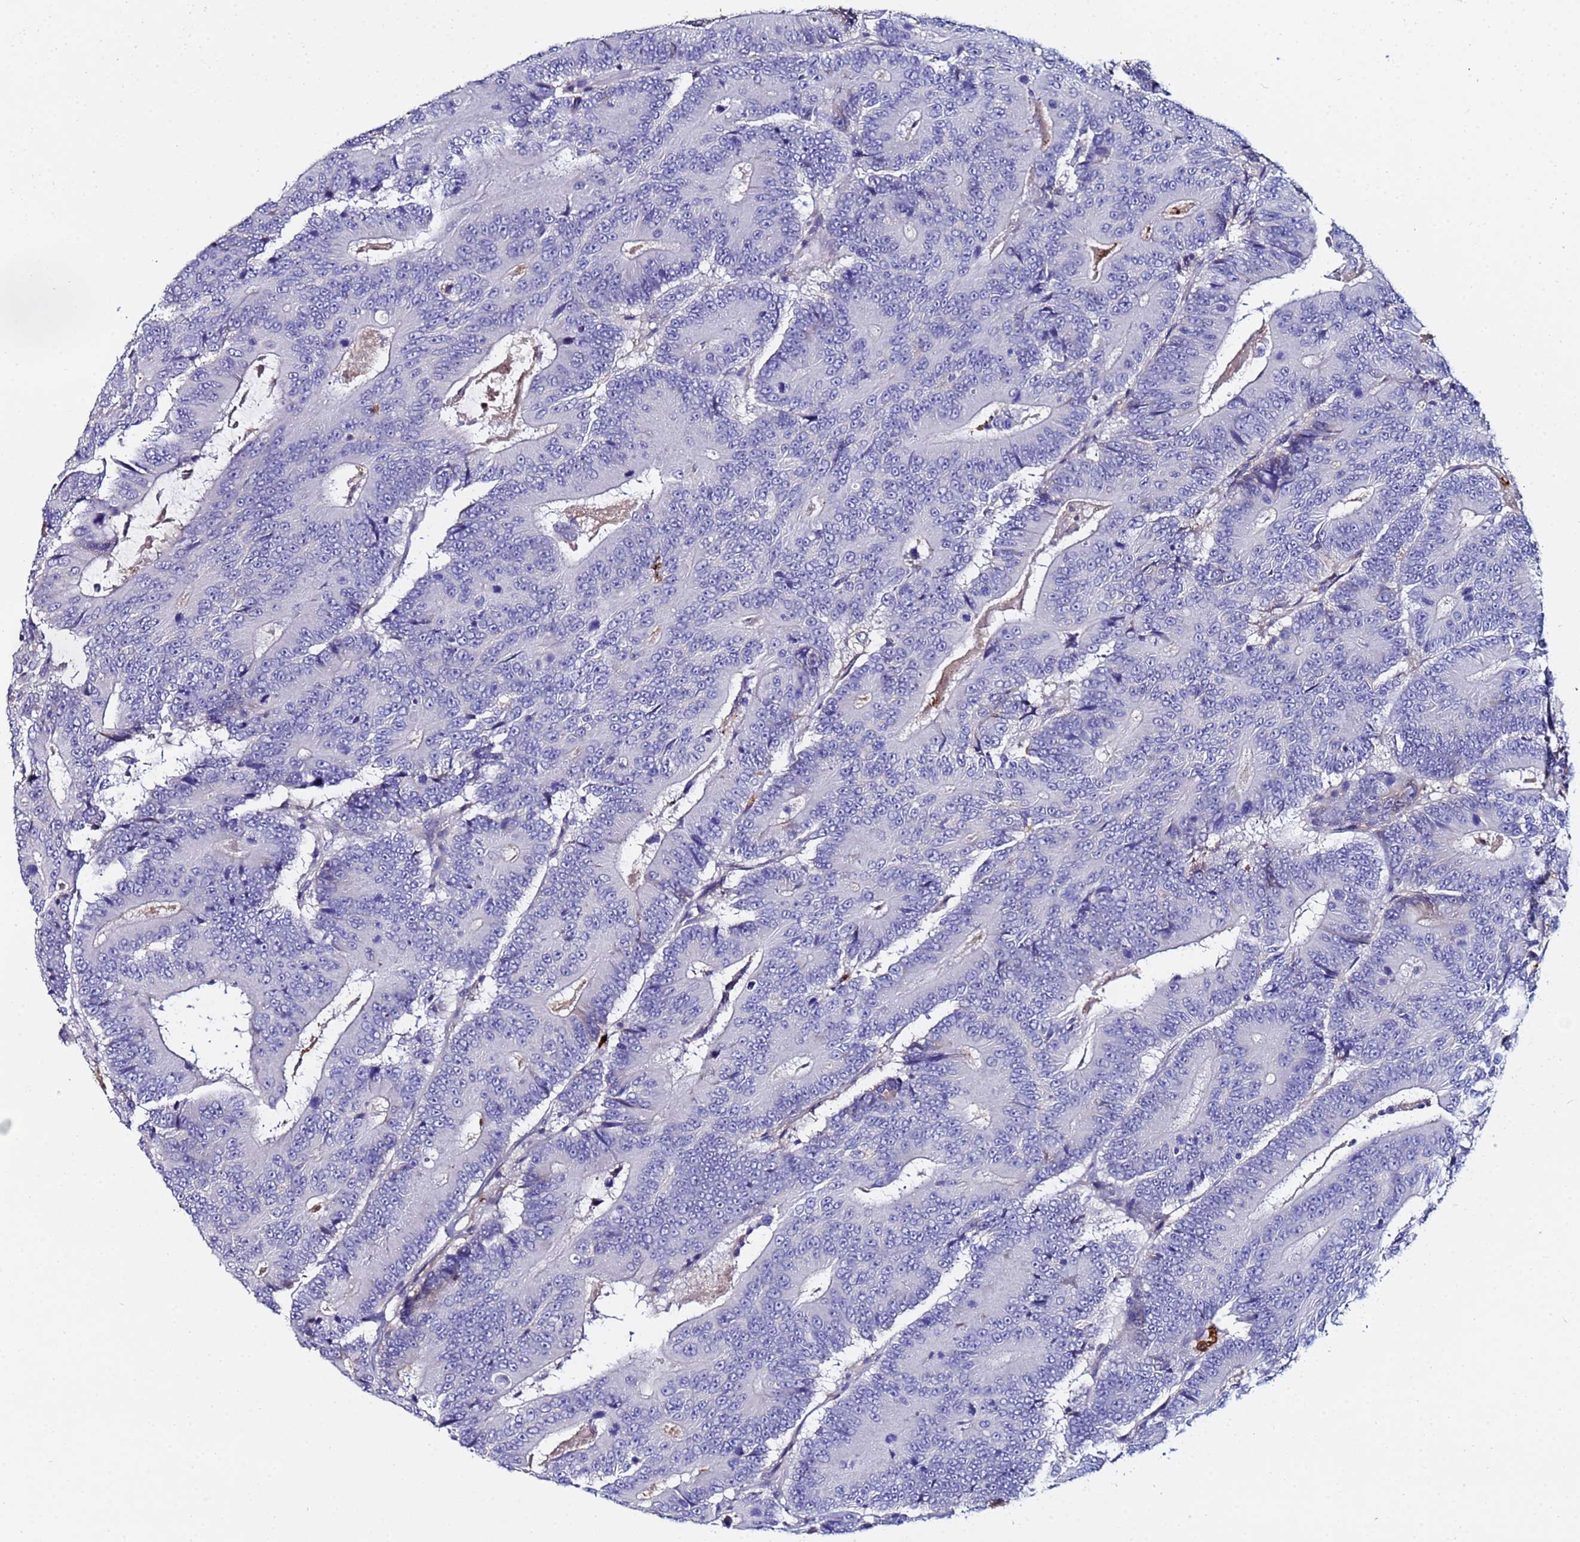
{"staining": {"intensity": "negative", "quantity": "none", "location": "none"}, "tissue": "colorectal cancer", "cell_type": "Tumor cells", "image_type": "cancer", "snomed": [{"axis": "morphology", "description": "Adenocarcinoma, NOS"}, {"axis": "topography", "description": "Colon"}], "caption": "DAB immunohistochemical staining of colorectal cancer (adenocarcinoma) shows no significant expression in tumor cells. The staining is performed using DAB (3,3'-diaminobenzidine) brown chromogen with nuclei counter-stained in using hematoxylin.", "gene": "TUBAL3", "patient": {"sex": "male", "age": 83}}